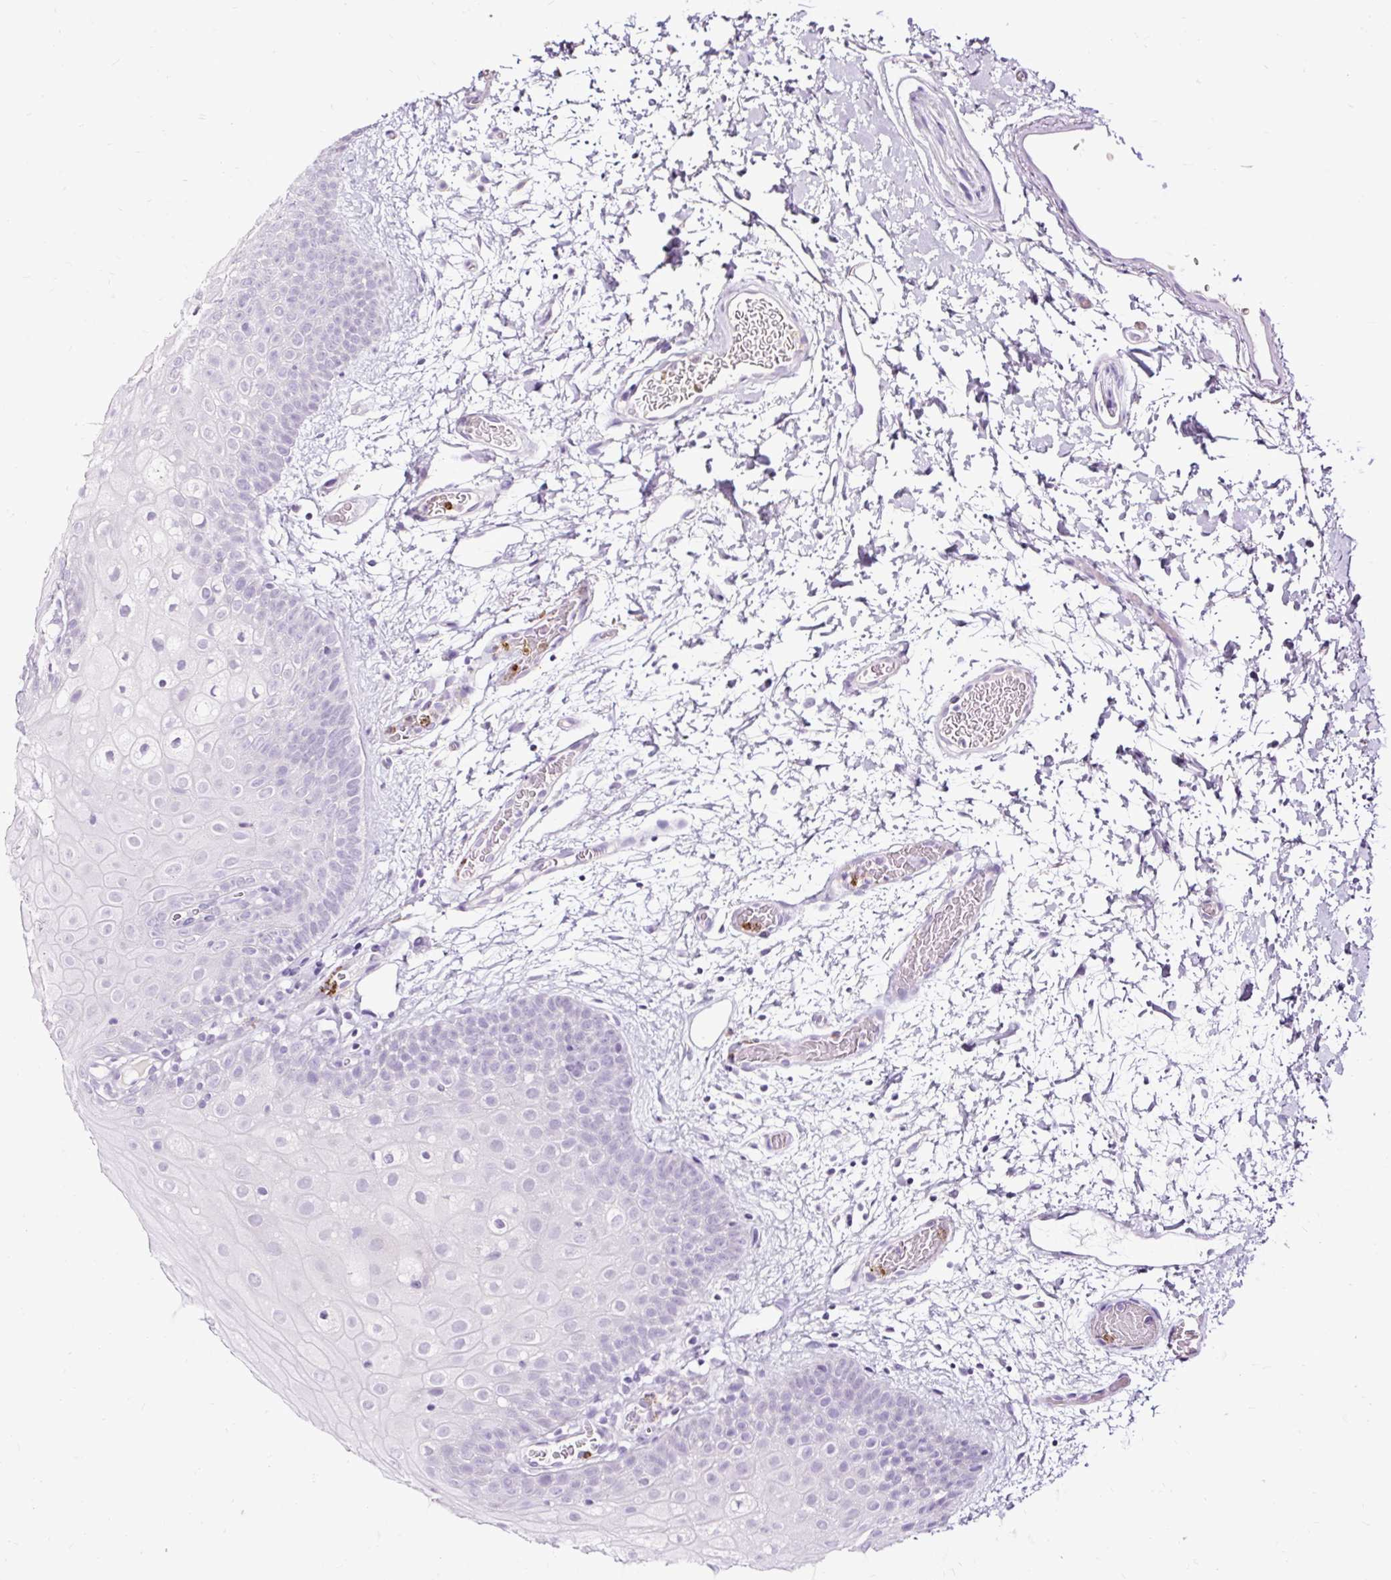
{"staining": {"intensity": "negative", "quantity": "none", "location": "none"}, "tissue": "oral mucosa", "cell_type": "Squamous epithelial cells", "image_type": "normal", "snomed": [{"axis": "morphology", "description": "Normal tissue, NOS"}, {"axis": "morphology", "description": "Squamous cell carcinoma, NOS"}, {"axis": "topography", "description": "Oral tissue"}, {"axis": "topography", "description": "Tounge, NOS"}, {"axis": "topography", "description": "Head-Neck"}], "caption": "IHC of unremarkable oral mucosa exhibits no staining in squamous epithelial cells.", "gene": "SLC7A8", "patient": {"sex": "male", "age": 76}}